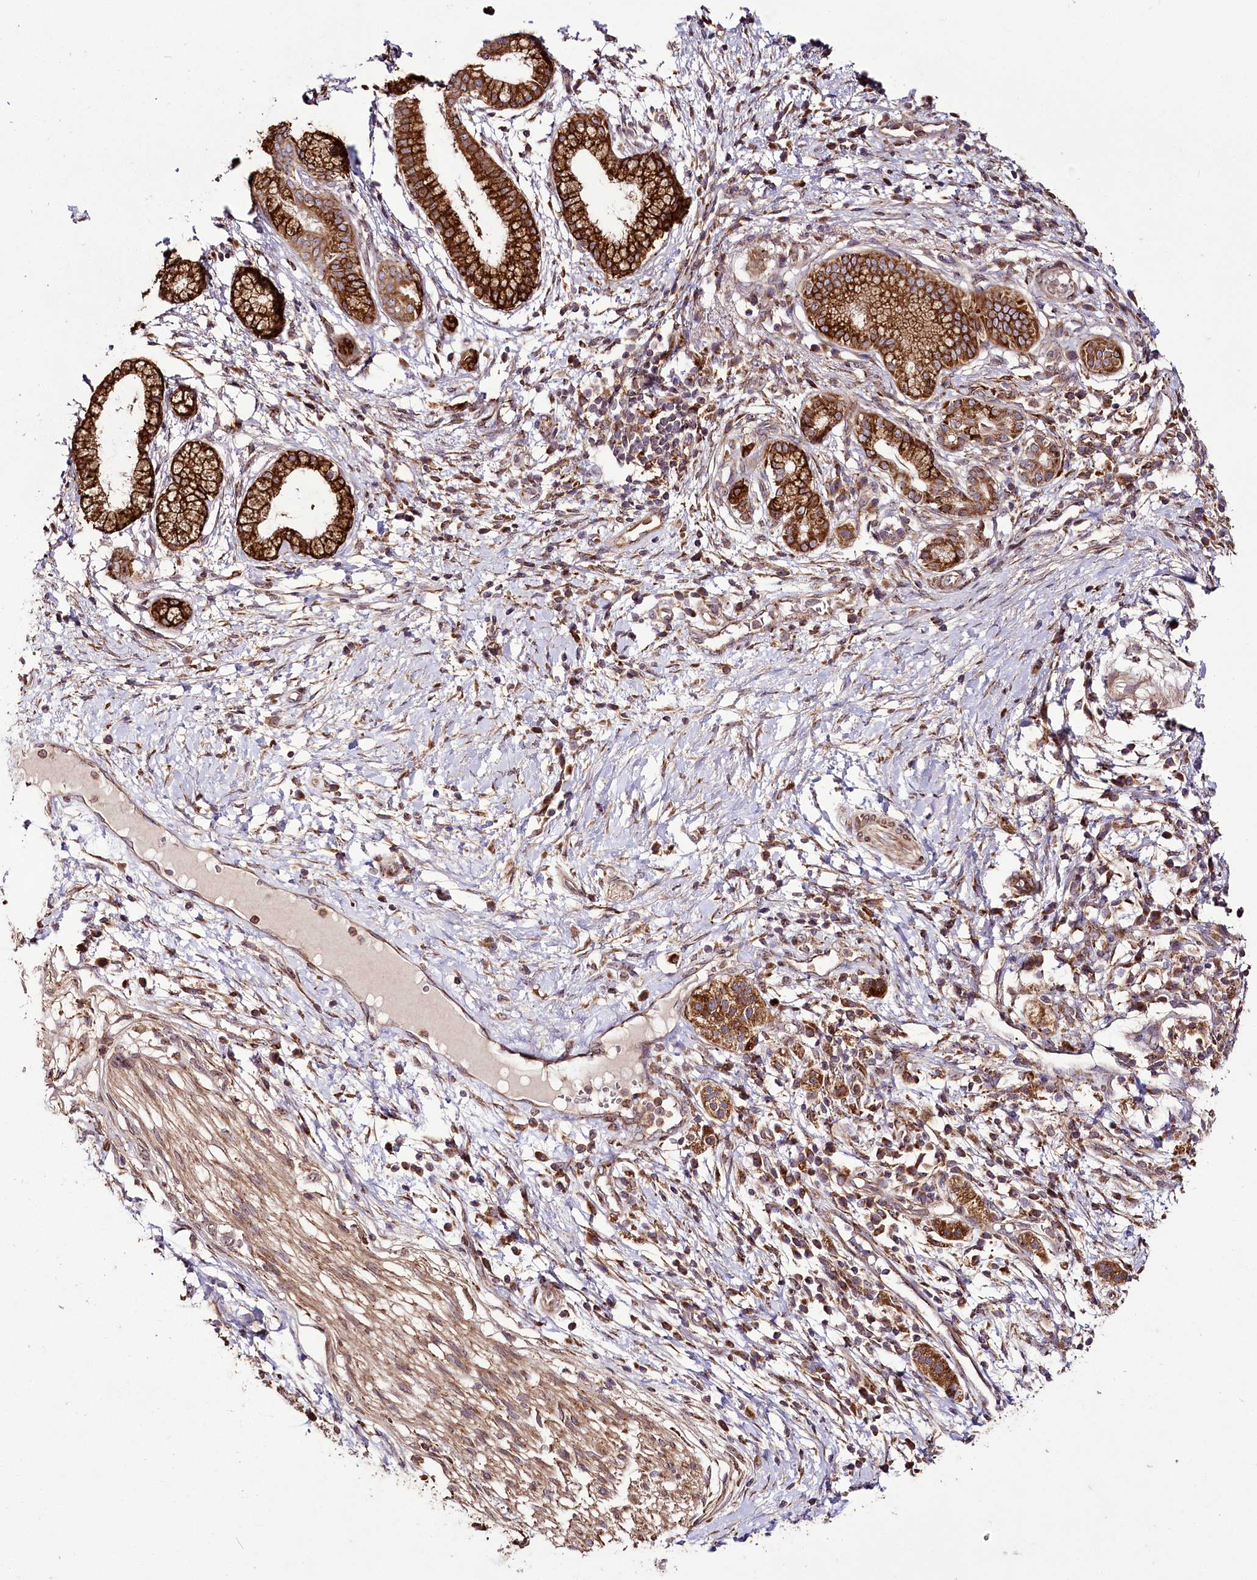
{"staining": {"intensity": "strong", "quantity": ">75%", "location": "cytoplasmic/membranous"}, "tissue": "pancreatic cancer", "cell_type": "Tumor cells", "image_type": "cancer", "snomed": [{"axis": "morphology", "description": "Adenocarcinoma, NOS"}, {"axis": "topography", "description": "Pancreas"}], "caption": "Immunohistochemistry histopathology image of adenocarcinoma (pancreatic) stained for a protein (brown), which displays high levels of strong cytoplasmic/membranous positivity in about >75% of tumor cells.", "gene": "RAB7A", "patient": {"sex": "male", "age": 68}}